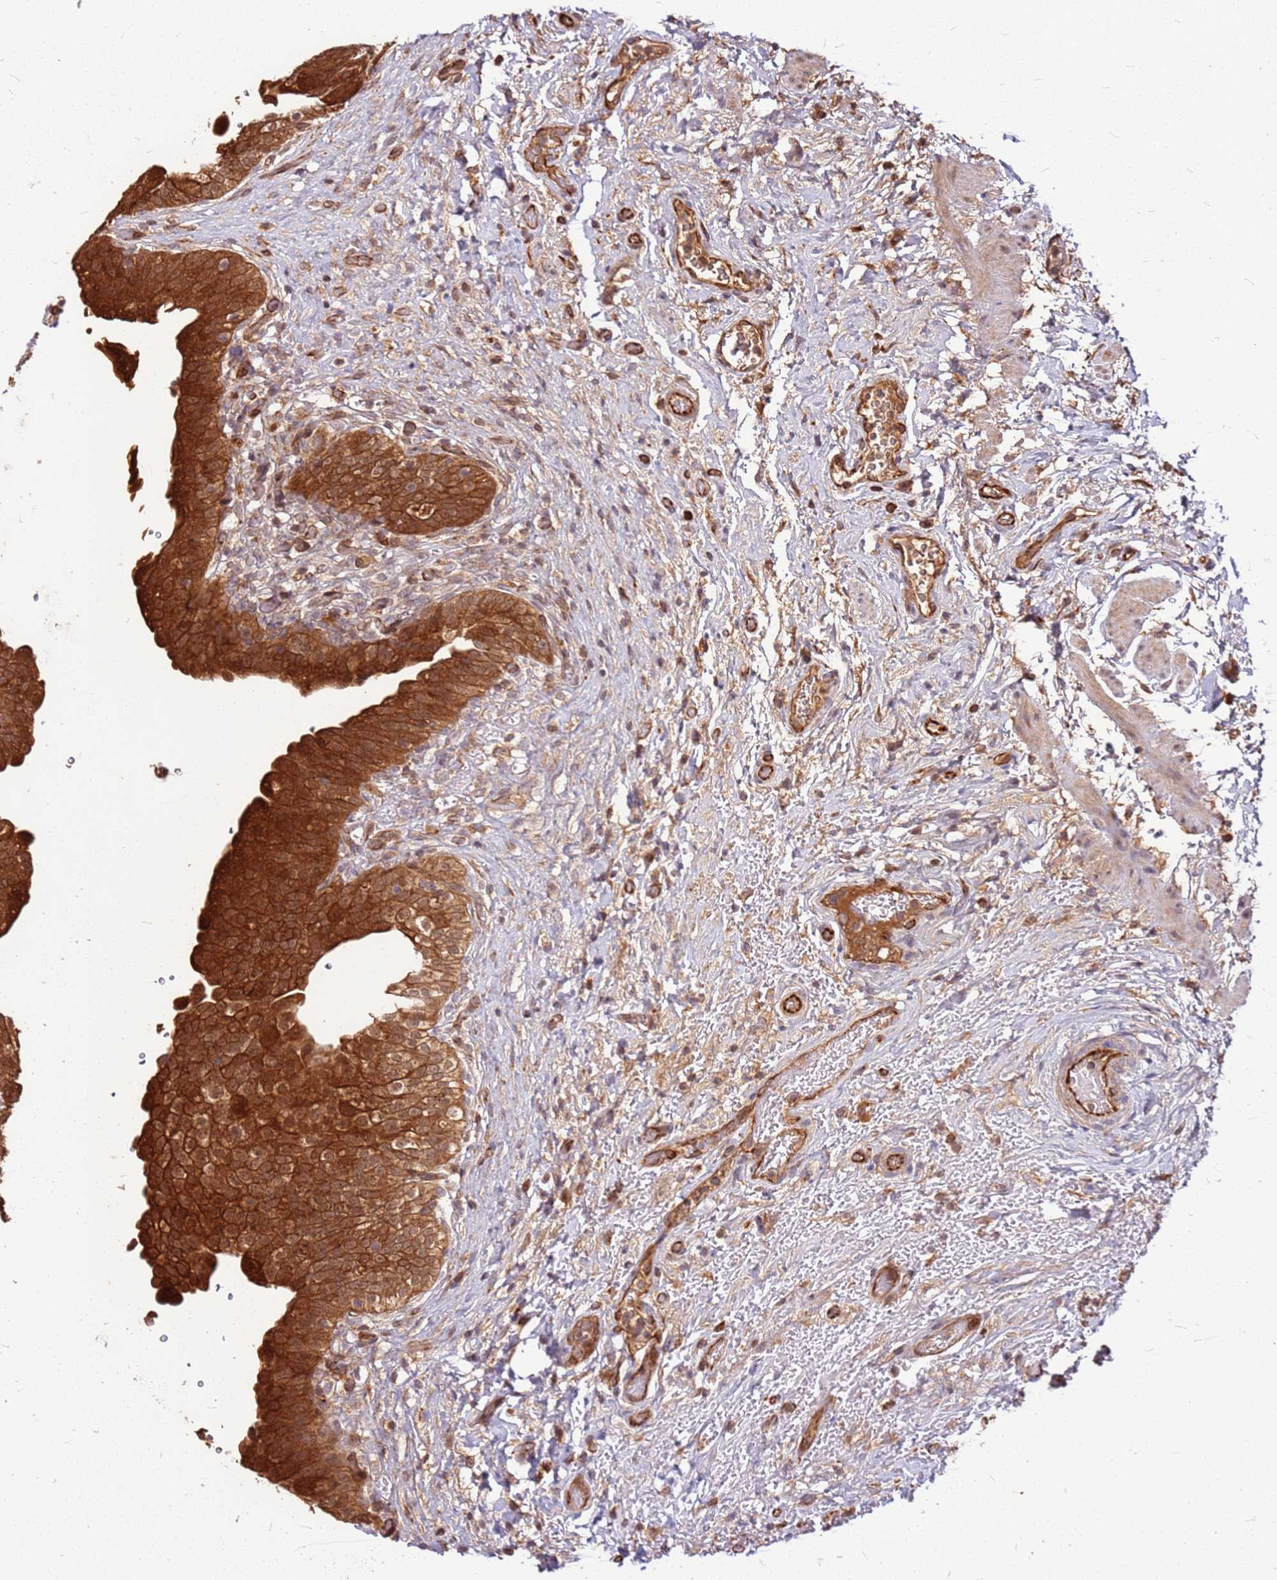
{"staining": {"intensity": "strong", "quantity": ">75%", "location": "cytoplasmic/membranous"}, "tissue": "urinary bladder", "cell_type": "Urothelial cells", "image_type": "normal", "snomed": [{"axis": "morphology", "description": "Normal tissue, NOS"}, {"axis": "topography", "description": "Urinary bladder"}], "caption": "The micrograph shows a brown stain indicating the presence of a protein in the cytoplasmic/membranous of urothelial cells in urinary bladder.", "gene": "LYPLAL1", "patient": {"sex": "male", "age": 69}}